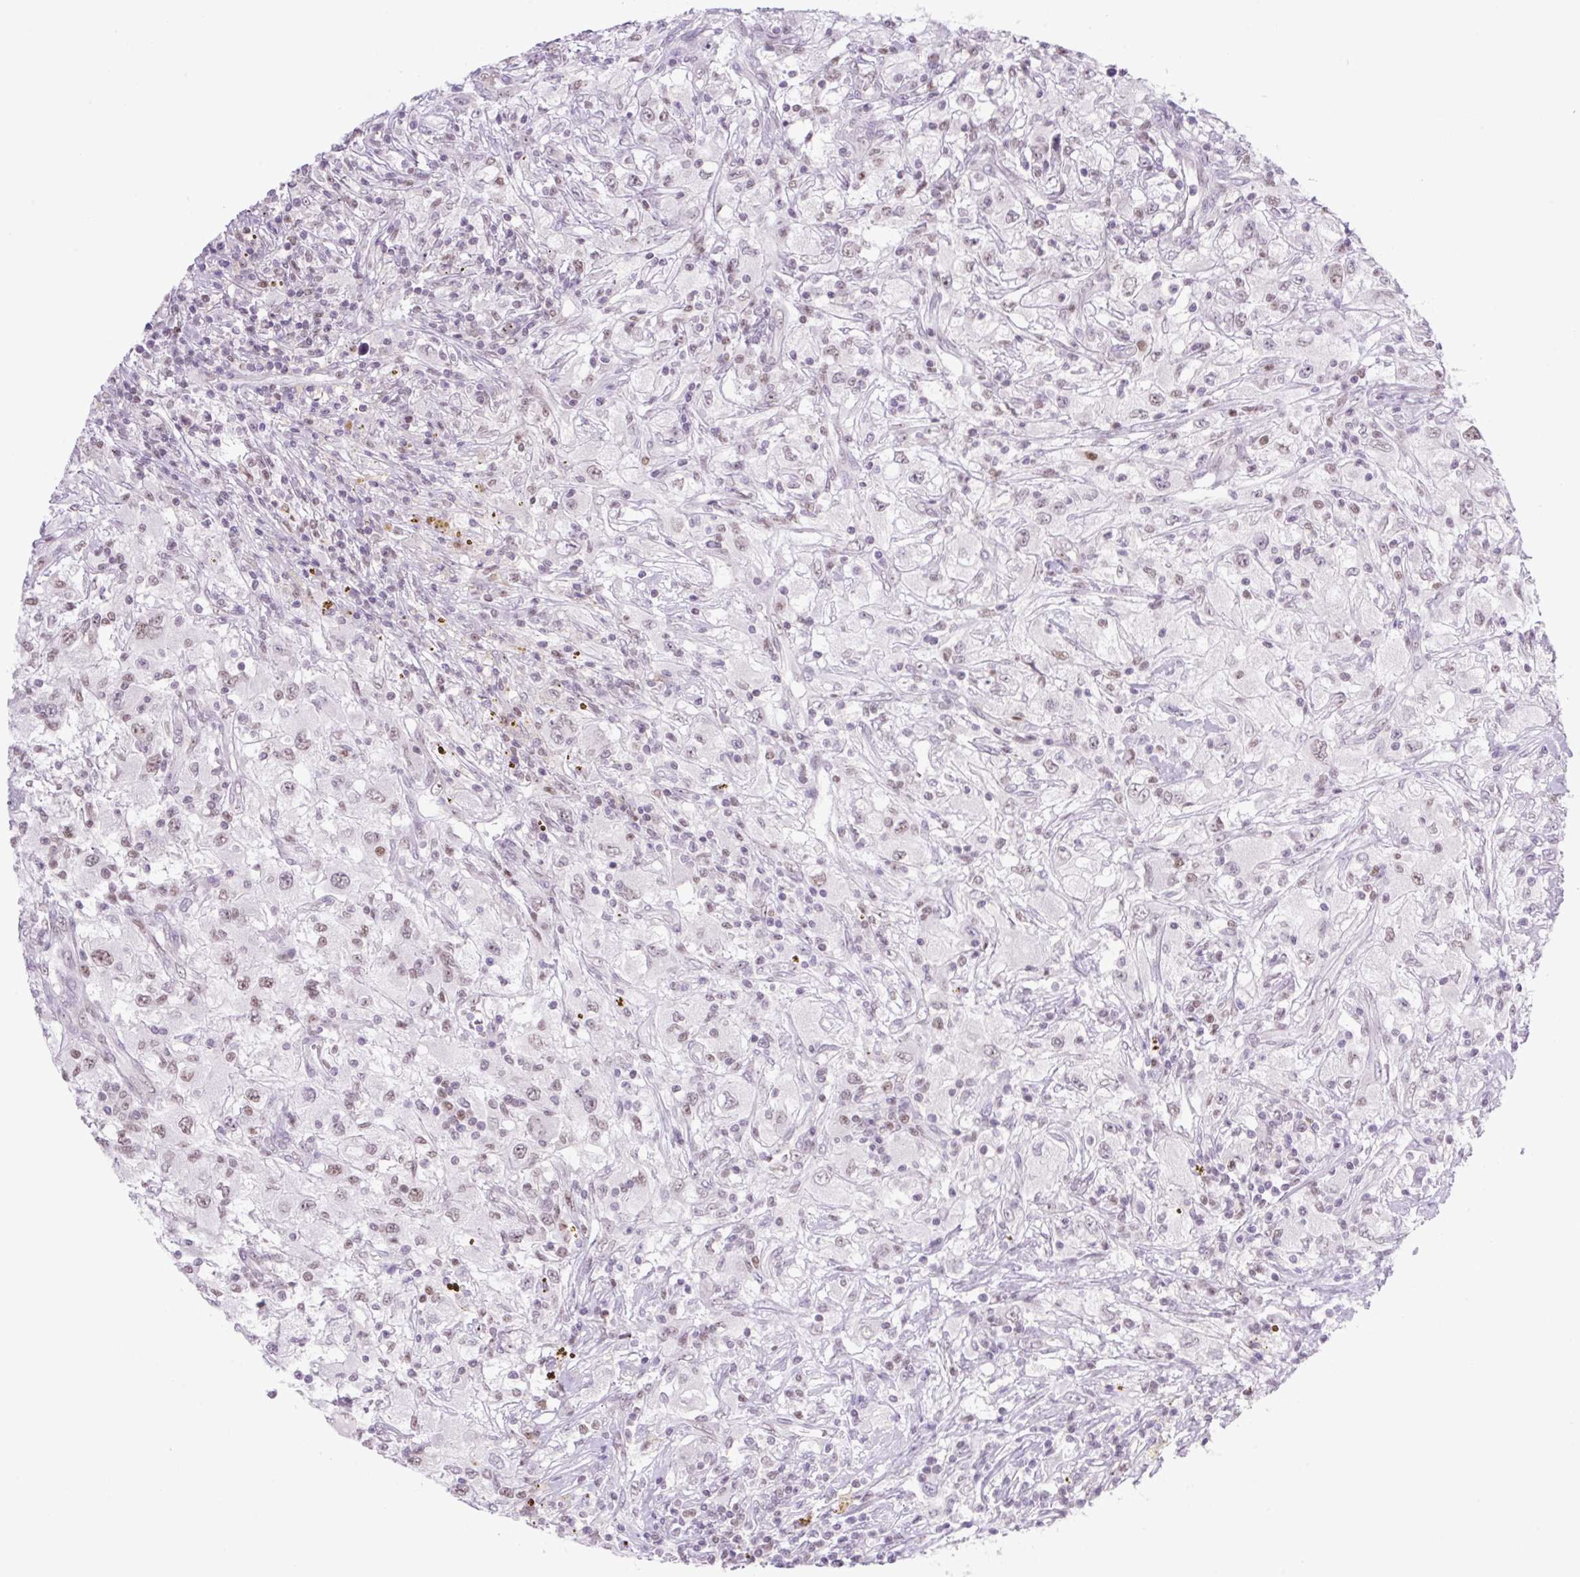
{"staining": {"intensity": "weak", "quantity": "25%-75%", "location": "nuclear"}, "tissue": "renal cancer", "cell_type": "Tumor cells", "image_type": "cancer", "snomed": [{"axis": "morphology", "description": "Adenocarcinoma, NOS"}, {"axis": "topography", "description": "Kidney"}], "caption": "Adenocarcinoma (renal) tissue displays weak nuclear positivity in approximately 25%-75% of tumor cells (DAB IHC with brightfield microscopy, high magnification).", "gene": "TLE3", "patient": {"sex": "female", "age": 67}}